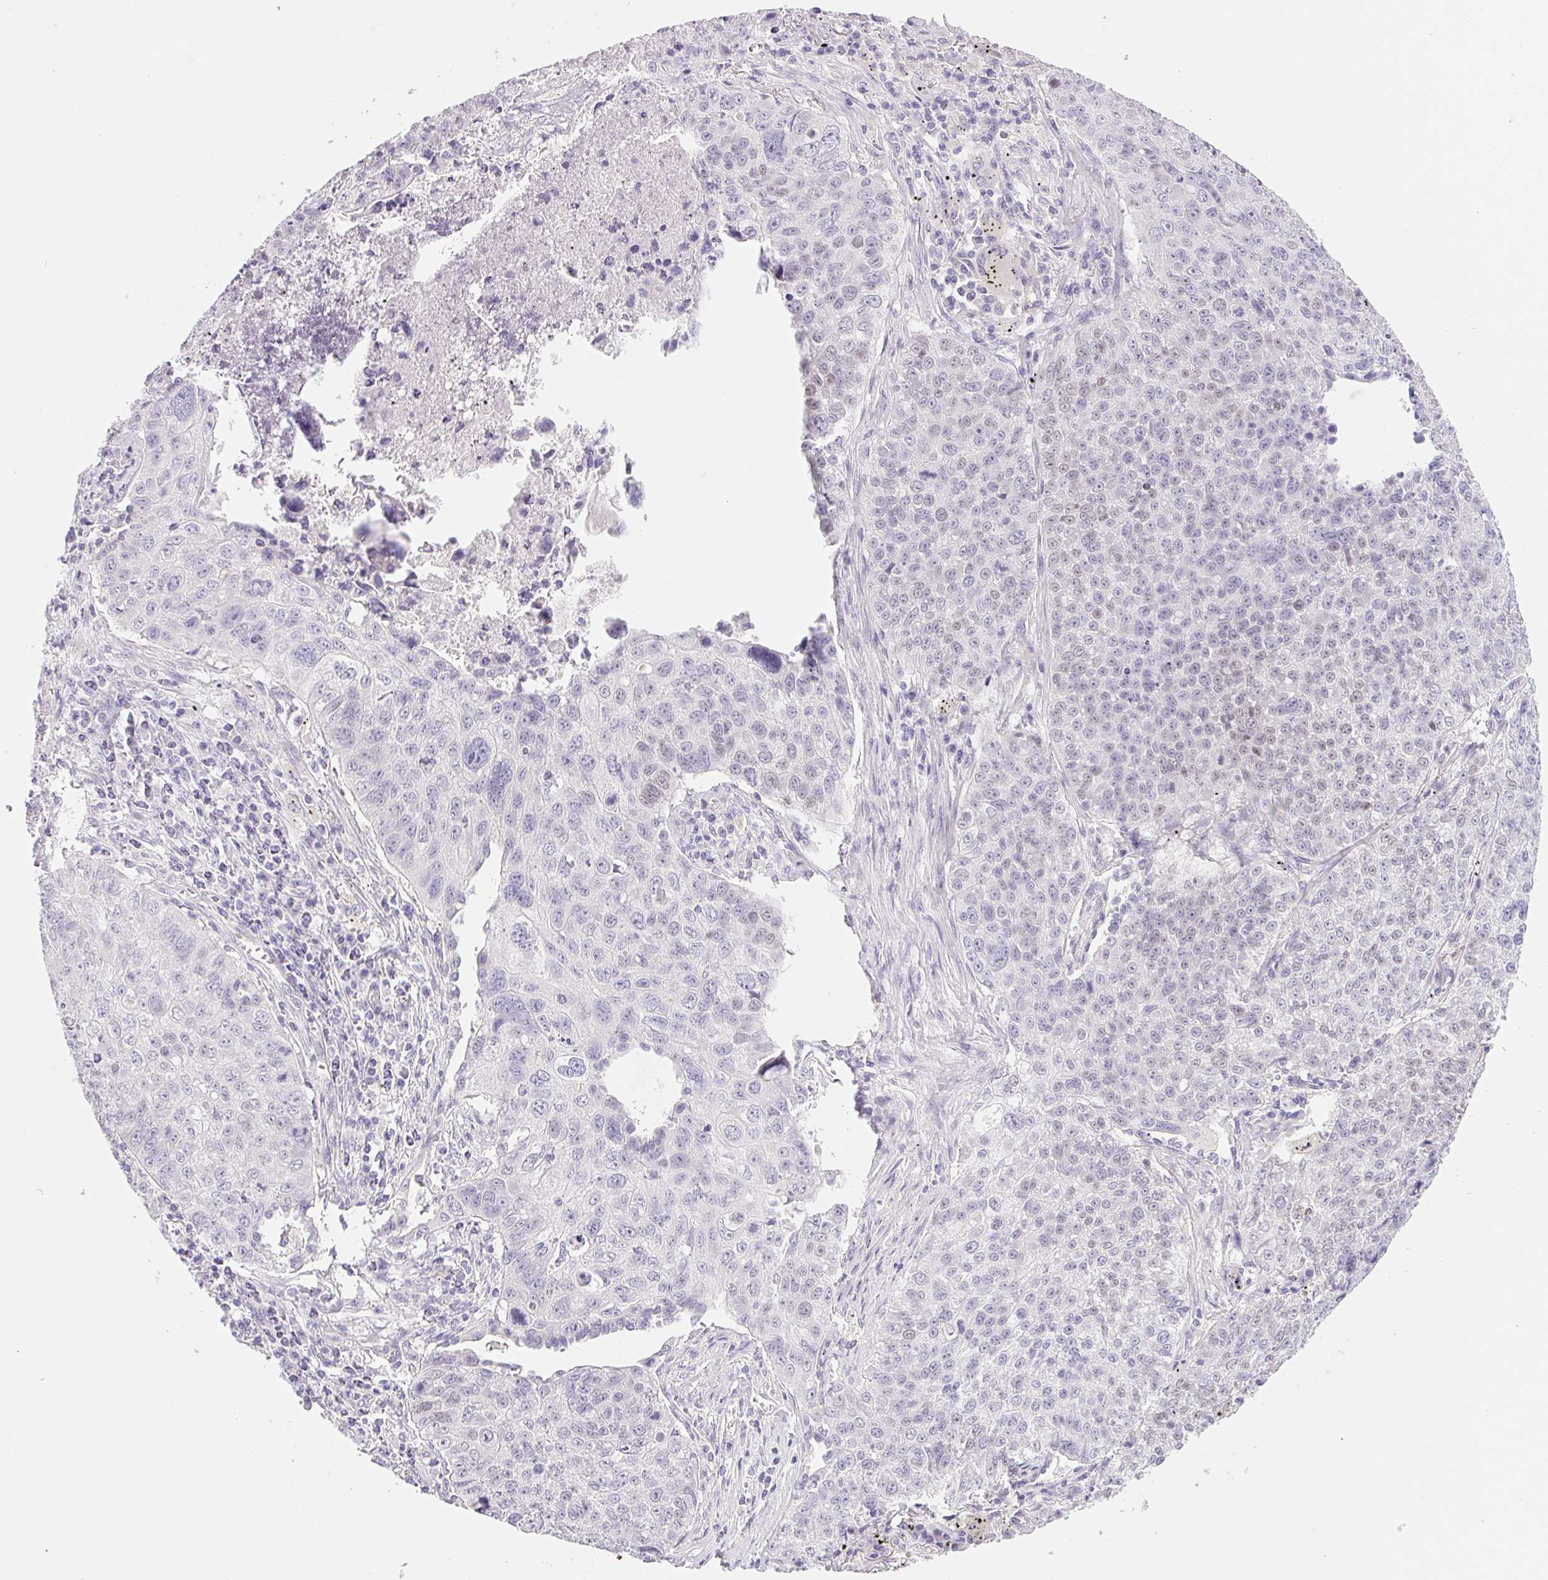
{"staining": {"intensity": "negative", "quantity": "none", "location": "none"}, "tissue": "lung cancer", "cell_type": "Tumor cells", "image_type": "cancer", "snomed": [{"axis": "morphology", "description": "Normal morphology"}, {"axis": "morphology", "description": "Aneuploidy"}, {"axis": "morphology", "description": "Squamous cell carcinoma, NOS"}, {"axis": "topography", "description": "Lymph node"}, {"axis": "topography", "description": "Lung"}], "caption": "This is a micrograph of immunohistochemistry (IHC) staining of lung cancer, which shows no expression in tumor cells.", "gene": "CTNND2", "patient": {"sex": "female", "age": 76}}